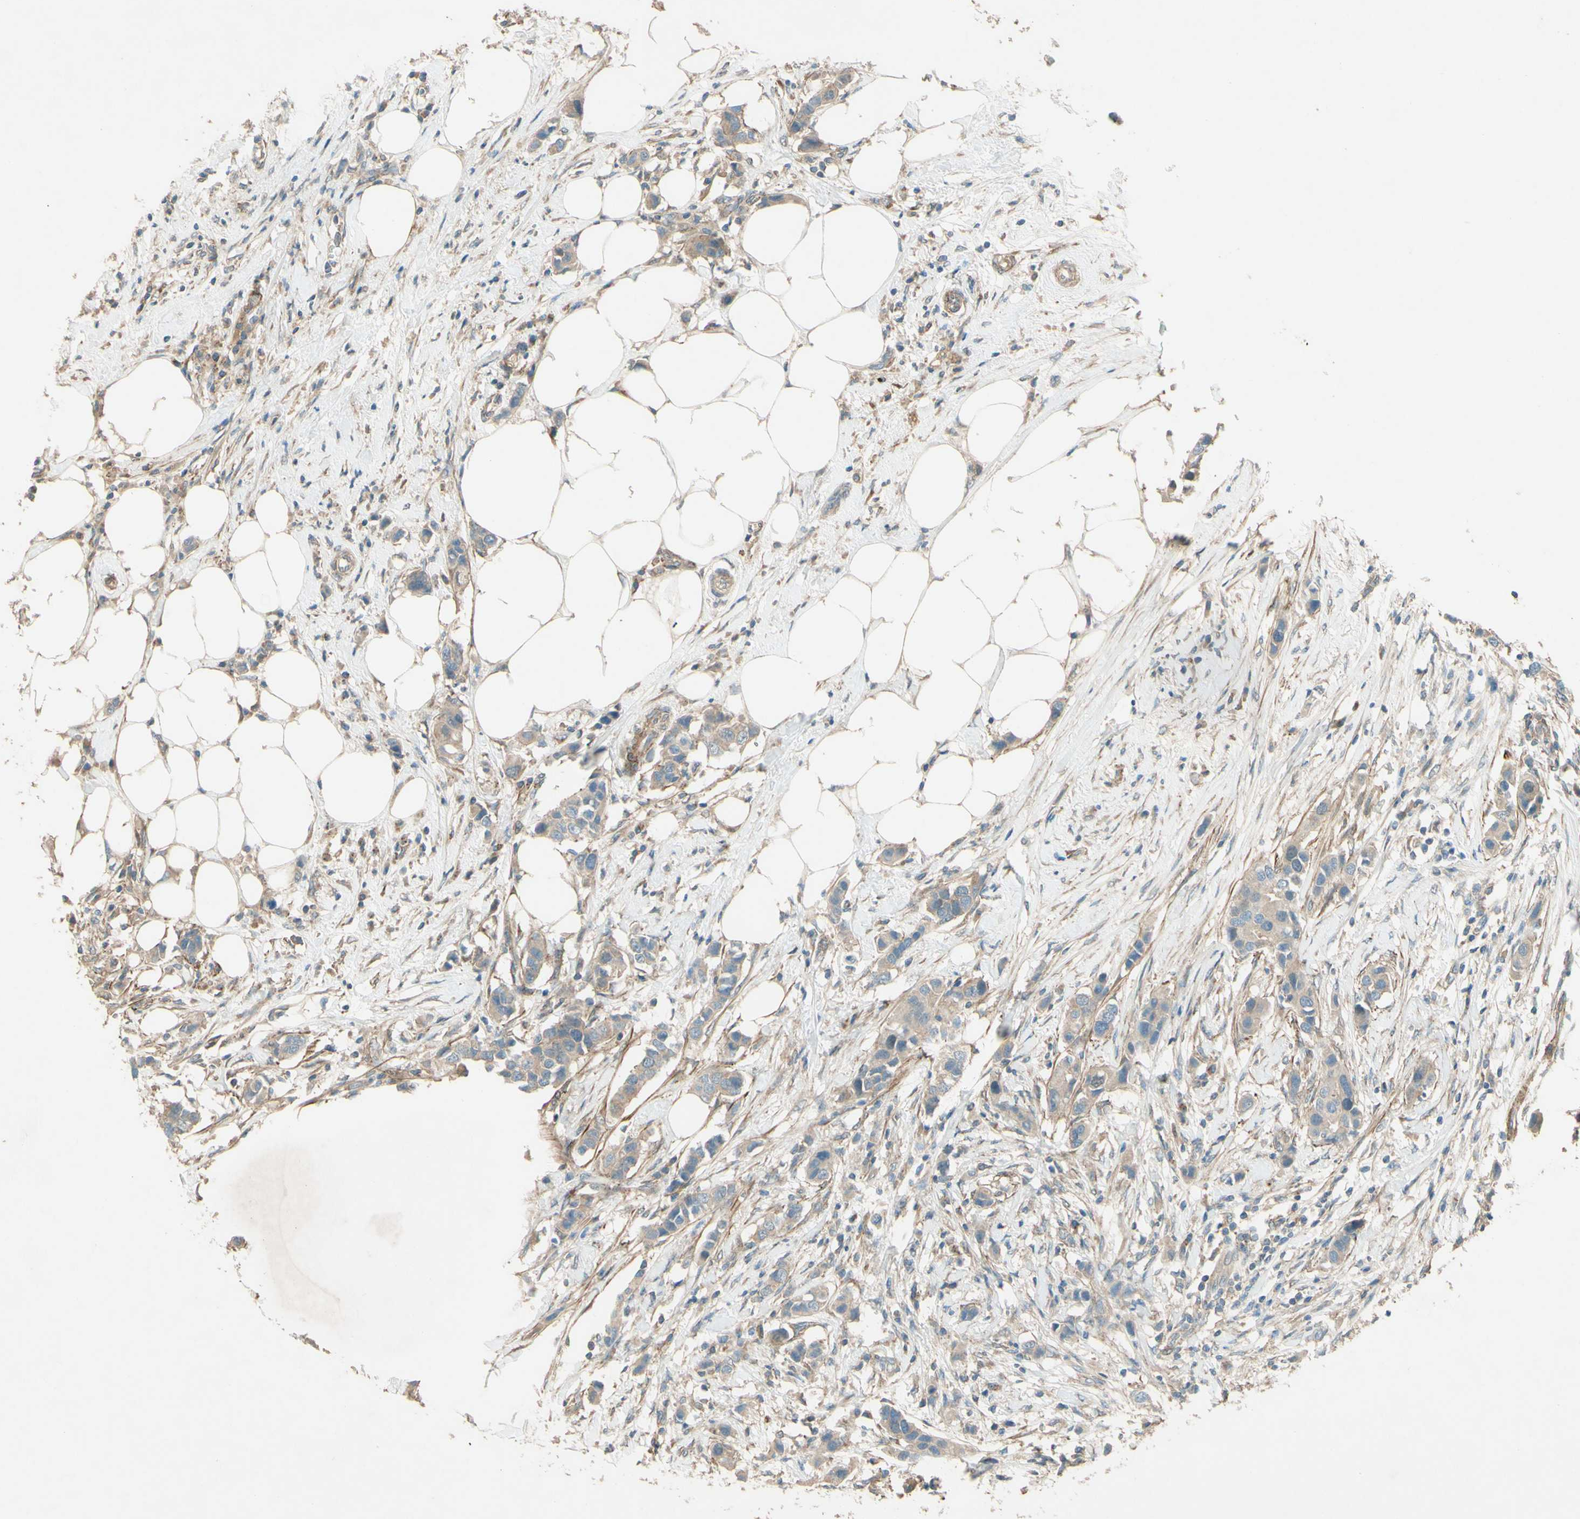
{"staining": {"intensity": "weak", "quantity": ">75%", "location": "cytoplasmic/membranous"}, "tissue": "breast cancer", "cell_type": "Tumor cells", "image_type": "cancer", "snomed": [{"axis": "morphology", "description": "Normal tissue, NOS"}, {"axis": "morphology", "description": "Duct carcinoma"}, {"axis": "topography", "description": "Breast"}], "caption": "Breast cancer (intraductal carcinoma) tissue reveals weak cytoplasmic/membranous positivity in about >75% of tumor cells, visualized by immunohistochemistry. (DAB IHC, brown staining for protein, blue staining for nuclei).", "gene": "ADAM17", "patient": {"sex": "female", "age": 50}}